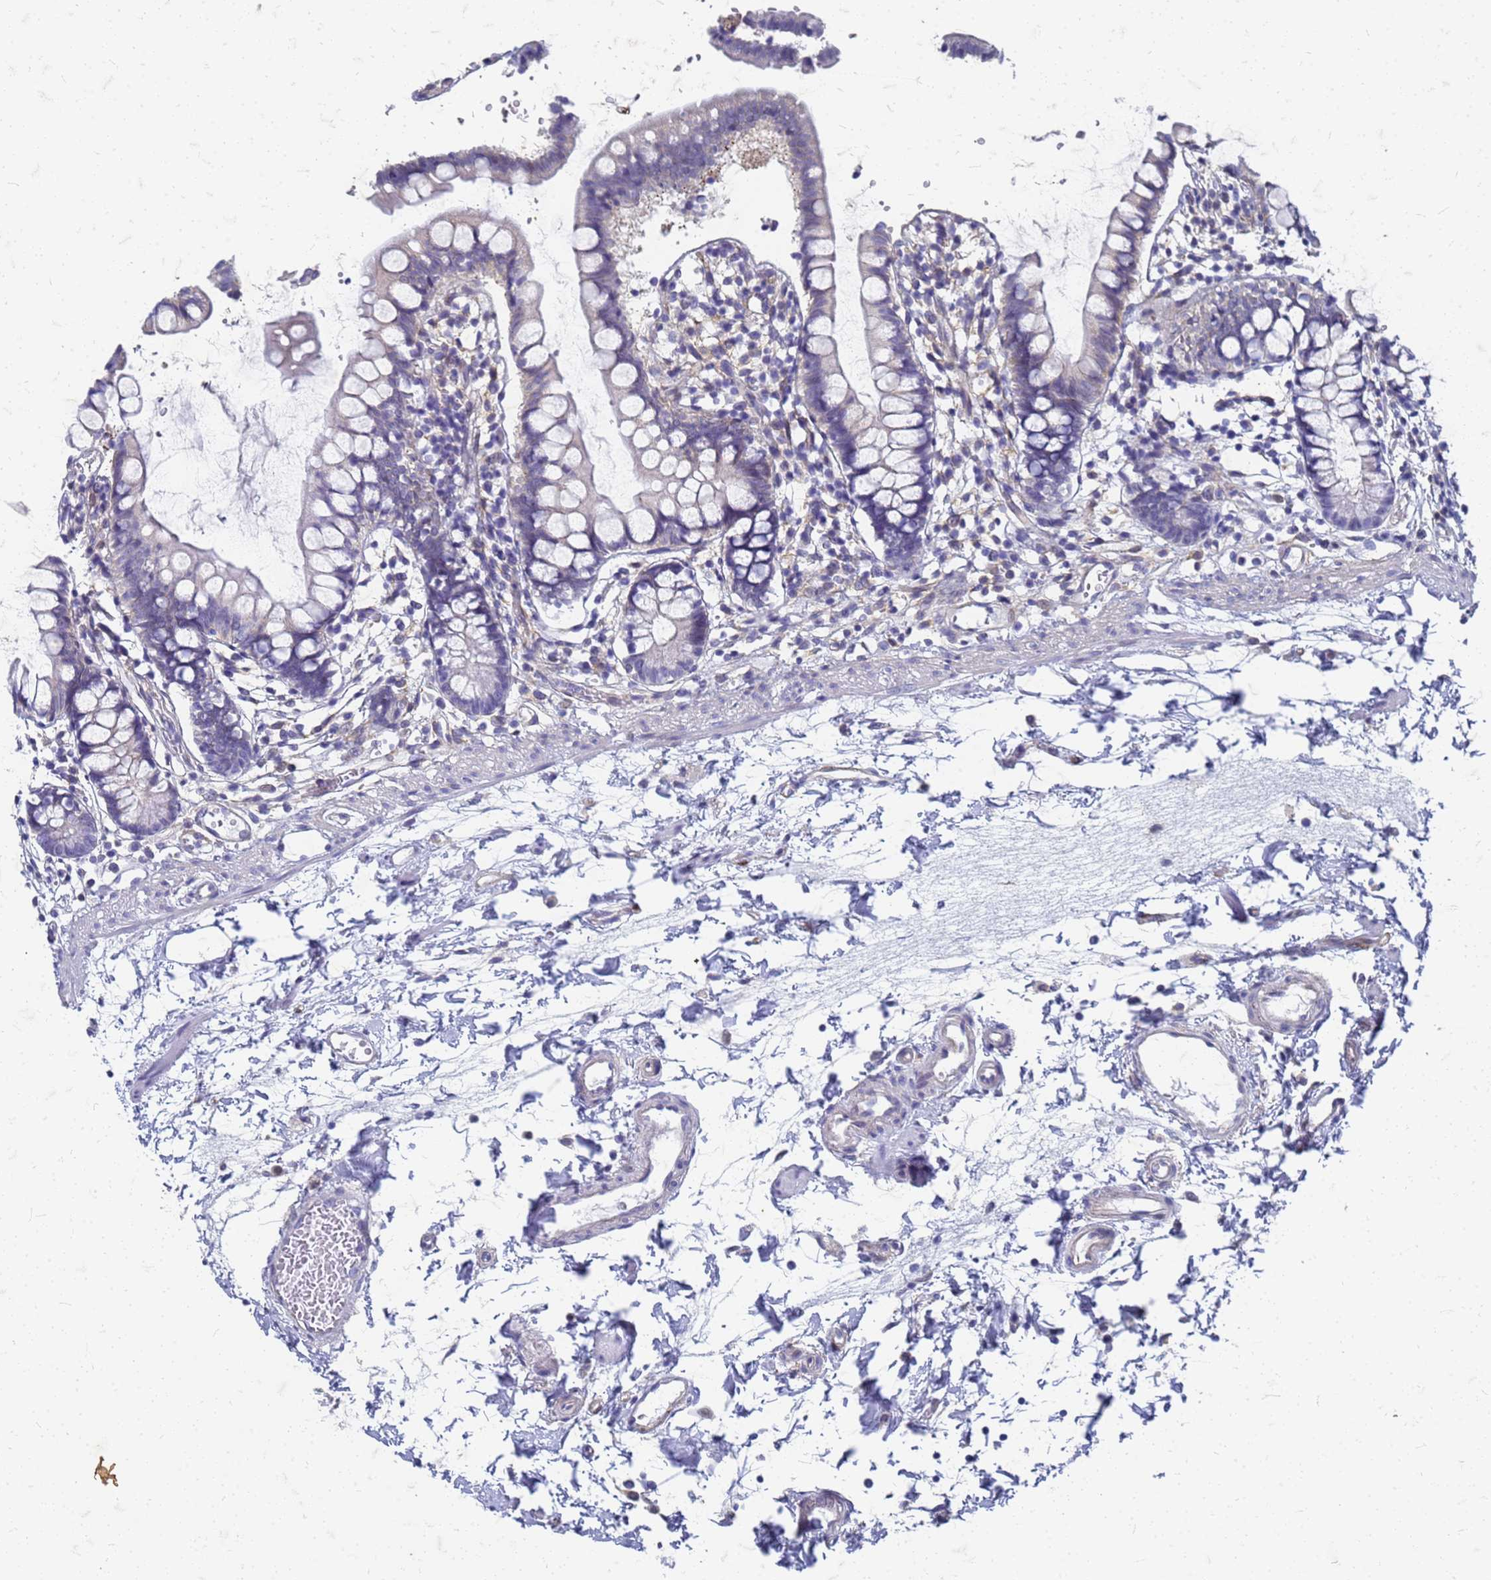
{"staining": {"intensity": "negative", "quantity": "none", "location": "none"}, "tissue": "small intestine", "cell_type": "Glandular cells", "image_type": "normal", "snomed": [{"axis": "morphology", "description": "Normal tissue, NOS"}, {"axis": "topography", "description": "Small intestine"}], "caption": "The image demonstrates no staining of glandular cells in unremarkable small intestine.", "gene": "TRIM64B", "patient": {"sex": "female", "age": 84}}